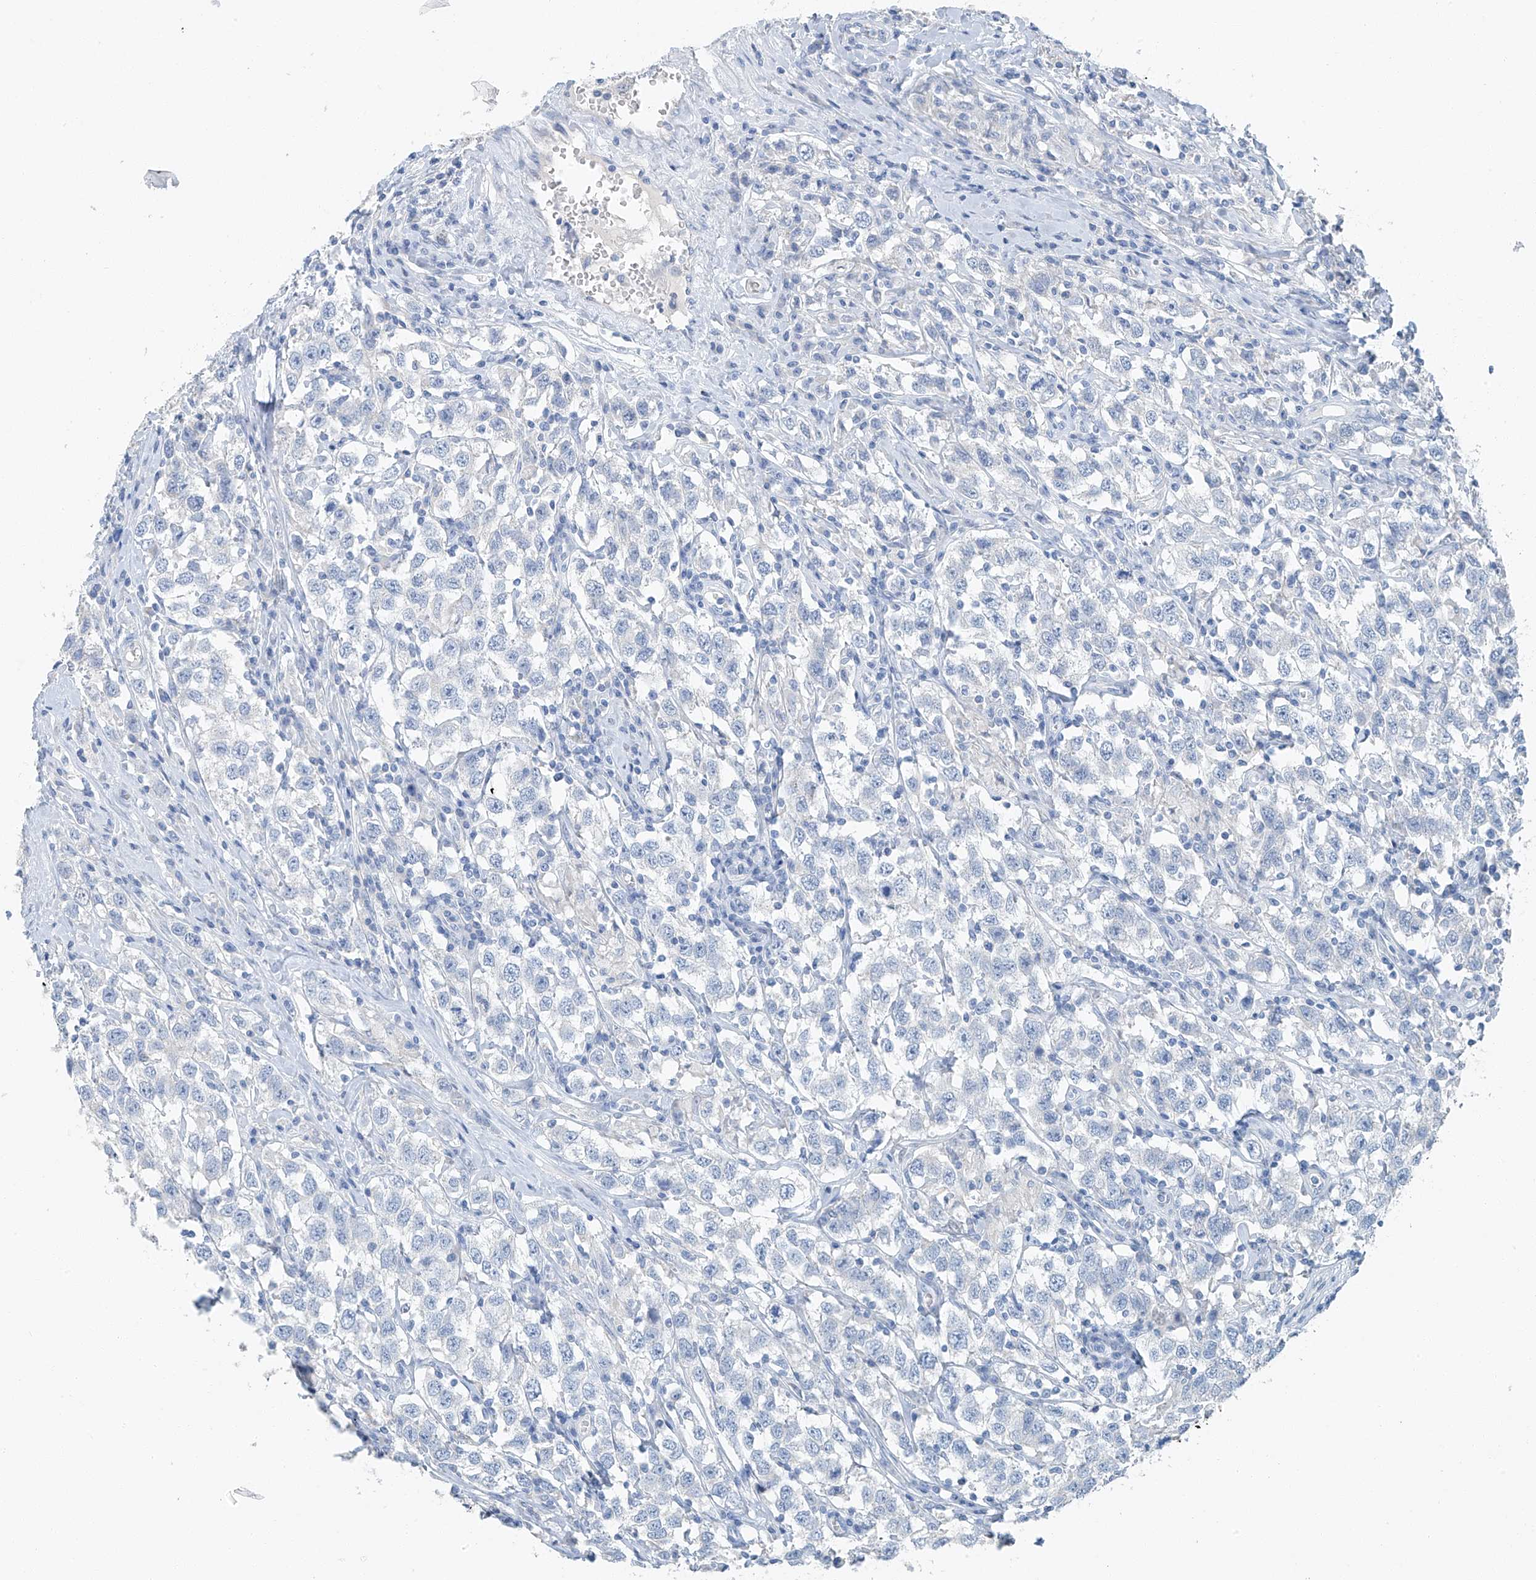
{"staining": {"intensity": "negative", "quantity": "none", "location": "none"}, "tissue": "testis cancer", "cell_type": "Tumor cells", "image_type": "cancer", "snomed": [{"axis": "morphology", "description": "Seminoma, NOS"}, {"axis": "topography", "description": "Testis"}], "caption": "Tumor cells show no significant protein staining in testis seminoma. (Stains: DAB (3,3'-diaminobenzidine) immunohistochemistry with hematoxylin counter stain, Microscopy: brightfield microscopy at high magnification).", "gene": "C1orf87", "patient": {"sex": "male", "age": 41}}